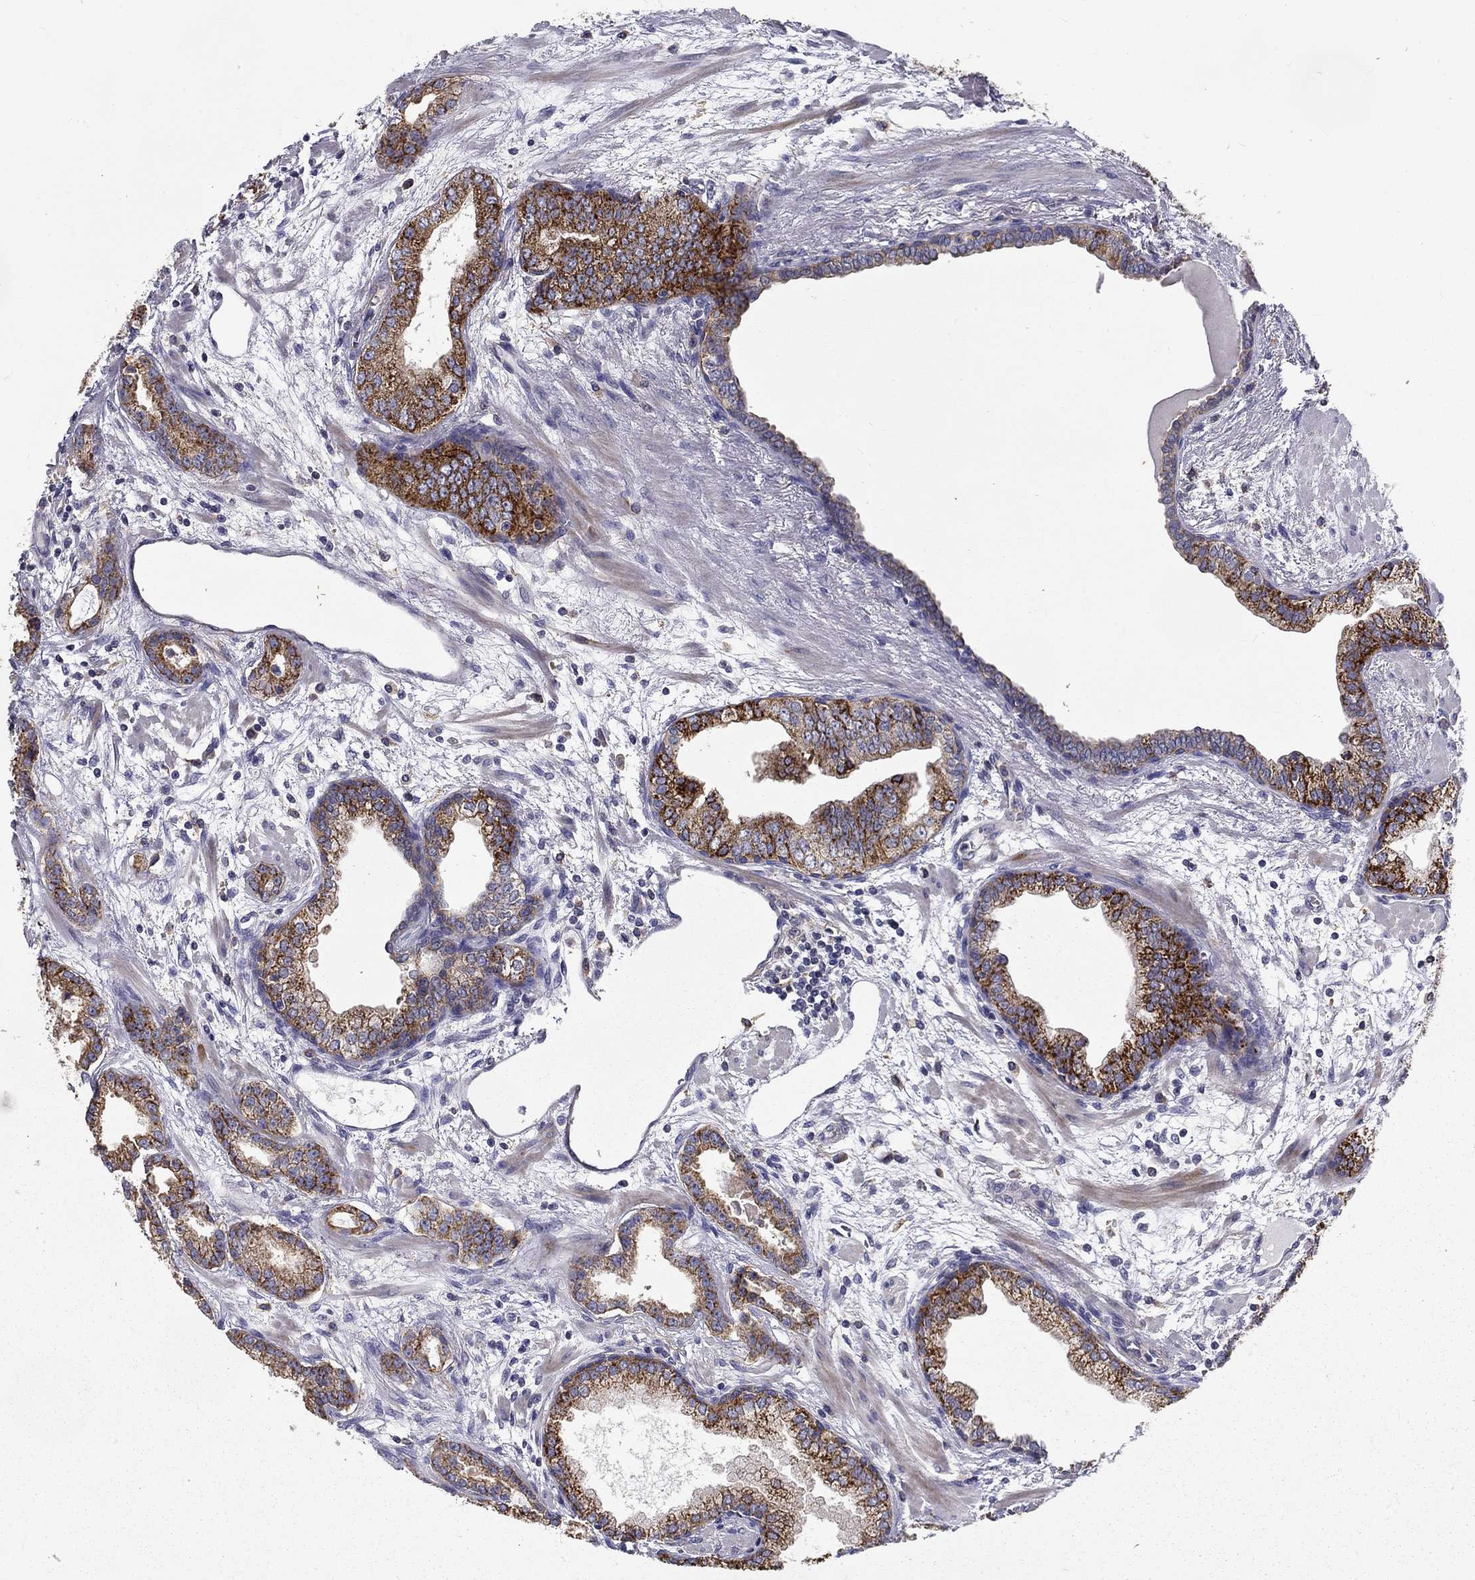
{"staining": {"intensity": "strong", "quantity": "25%-75%", "location": "cytoplasmic/membranous"}, "tissue": "prostate cancer", "cell_type": "Tumor cells", "image_type": "cancer", "snomed": [{"axis": "morphology", "description": "Adenocarcinoma, Low grade"}, {"axis": "topography", "description": "Prostate"}], "caption": "Immunohistochemistry (IHC) staining of prostate adenocarcinoma (low-grade), which exhibits high levels of strong cytoplasmic/membranous staining in approximately 25%-75% of tumor cells indicating strong cytoplasmic/membranous protein positivity. The staining was performed using DAB (3,3'-diaminobenzidine) (brown) for protein detection and nuclei were counterstained in hematoxylin (blue).", "gene": "ALDH4A1", "patient": {"sex": "male", "age": 68}}